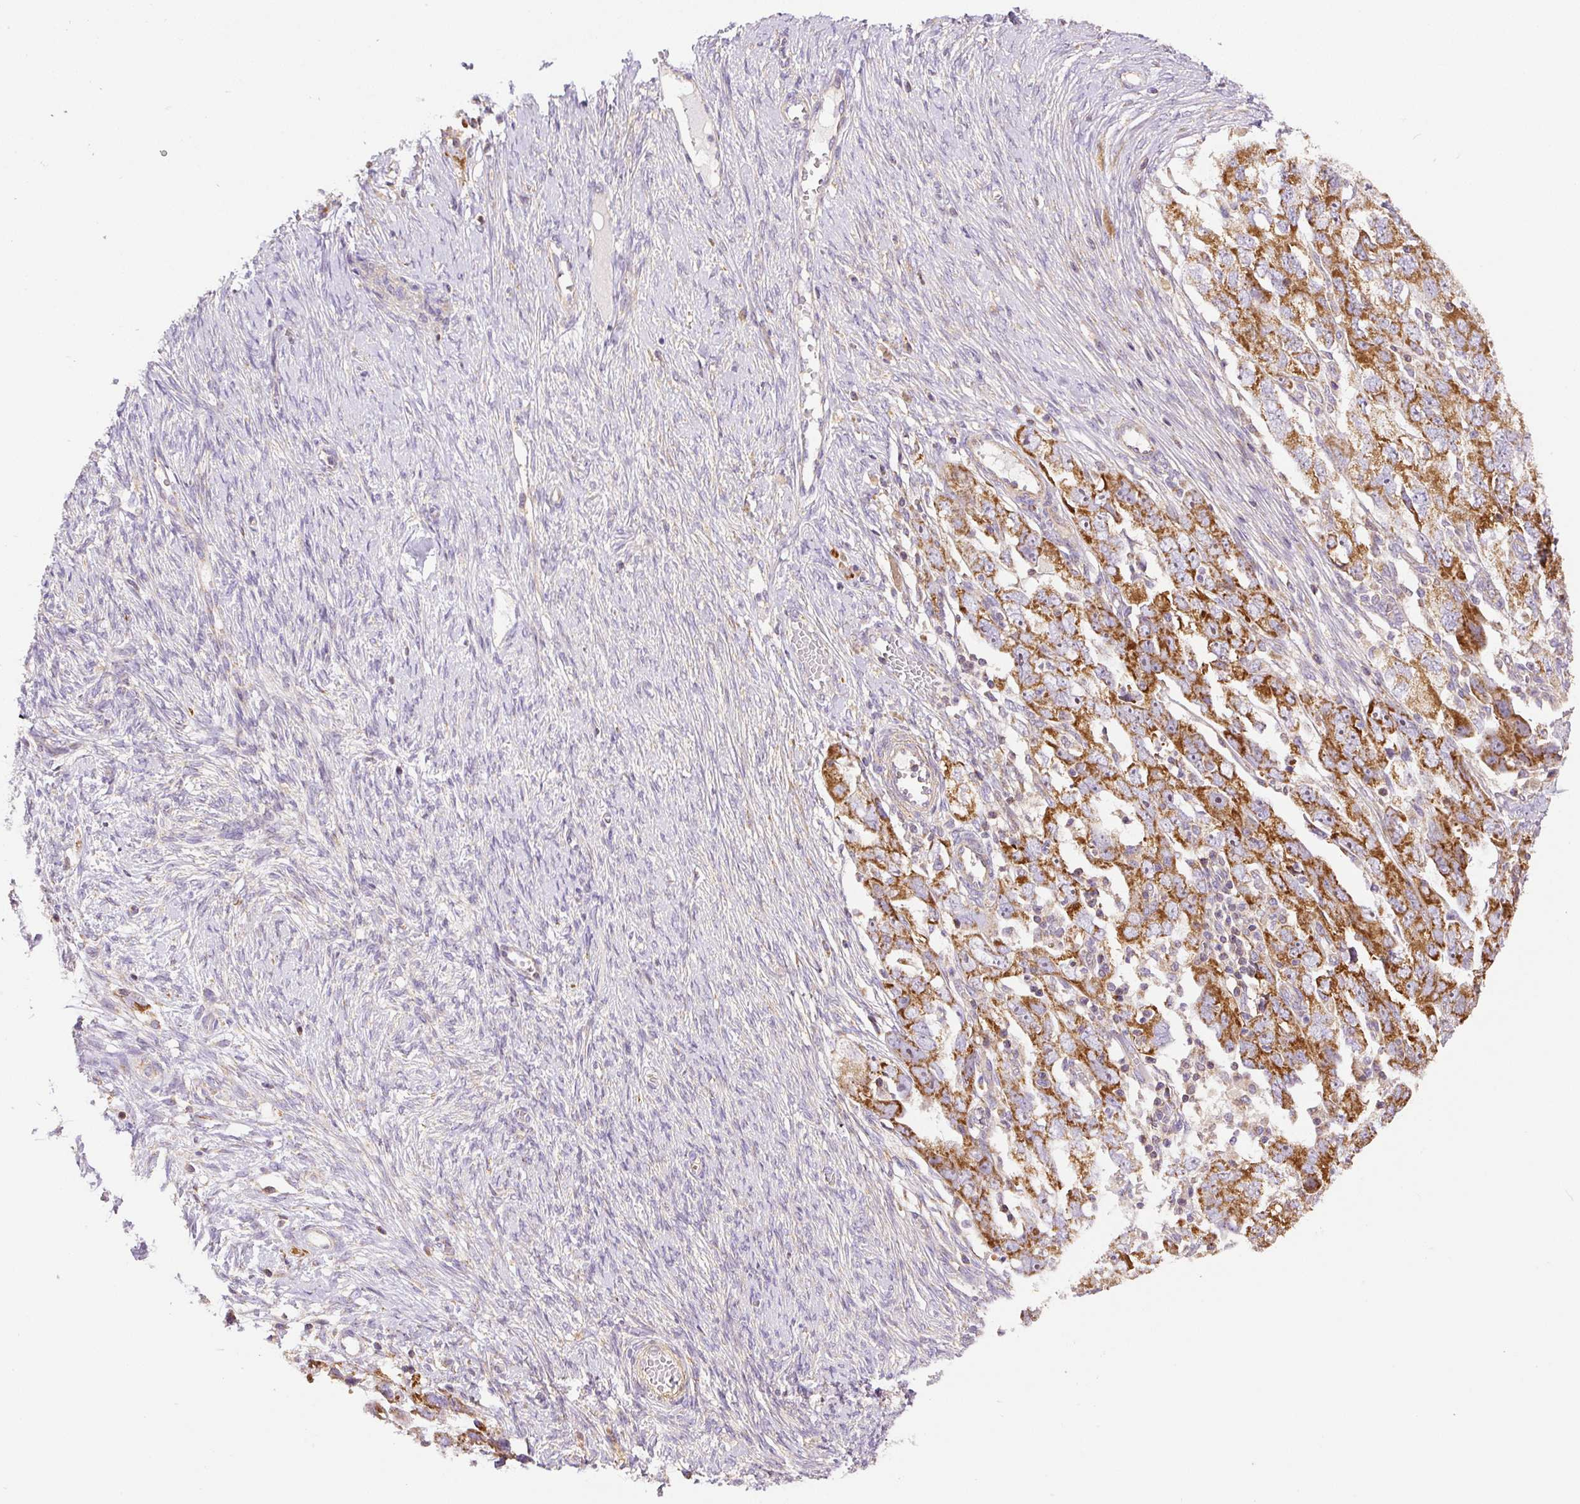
{"staining": {"intensity": "strong", "quantity": ">75%", "location": "cytoplasmic/membranous"}, "tissue": "ovarian cancer", "cell_type": "Tumor cells", "image_type": "cancer", "snomed": [{"axis": "morphology", "description": "Carcinoma, NOS"}, {"axis": "morphology", "description": "Cystadenocarcinoma, serous, NOS"}, {"axis": "topography", "description": "Ovary"}], "caption": "Ovarian cancer tissue shows strong cytoplasmic/membranous positivity in about >75% of tumor cells, visualized by immunohistochemistry.", "gene": "NDUFAF2", "patient": {"sex": "female", "age": 69}}